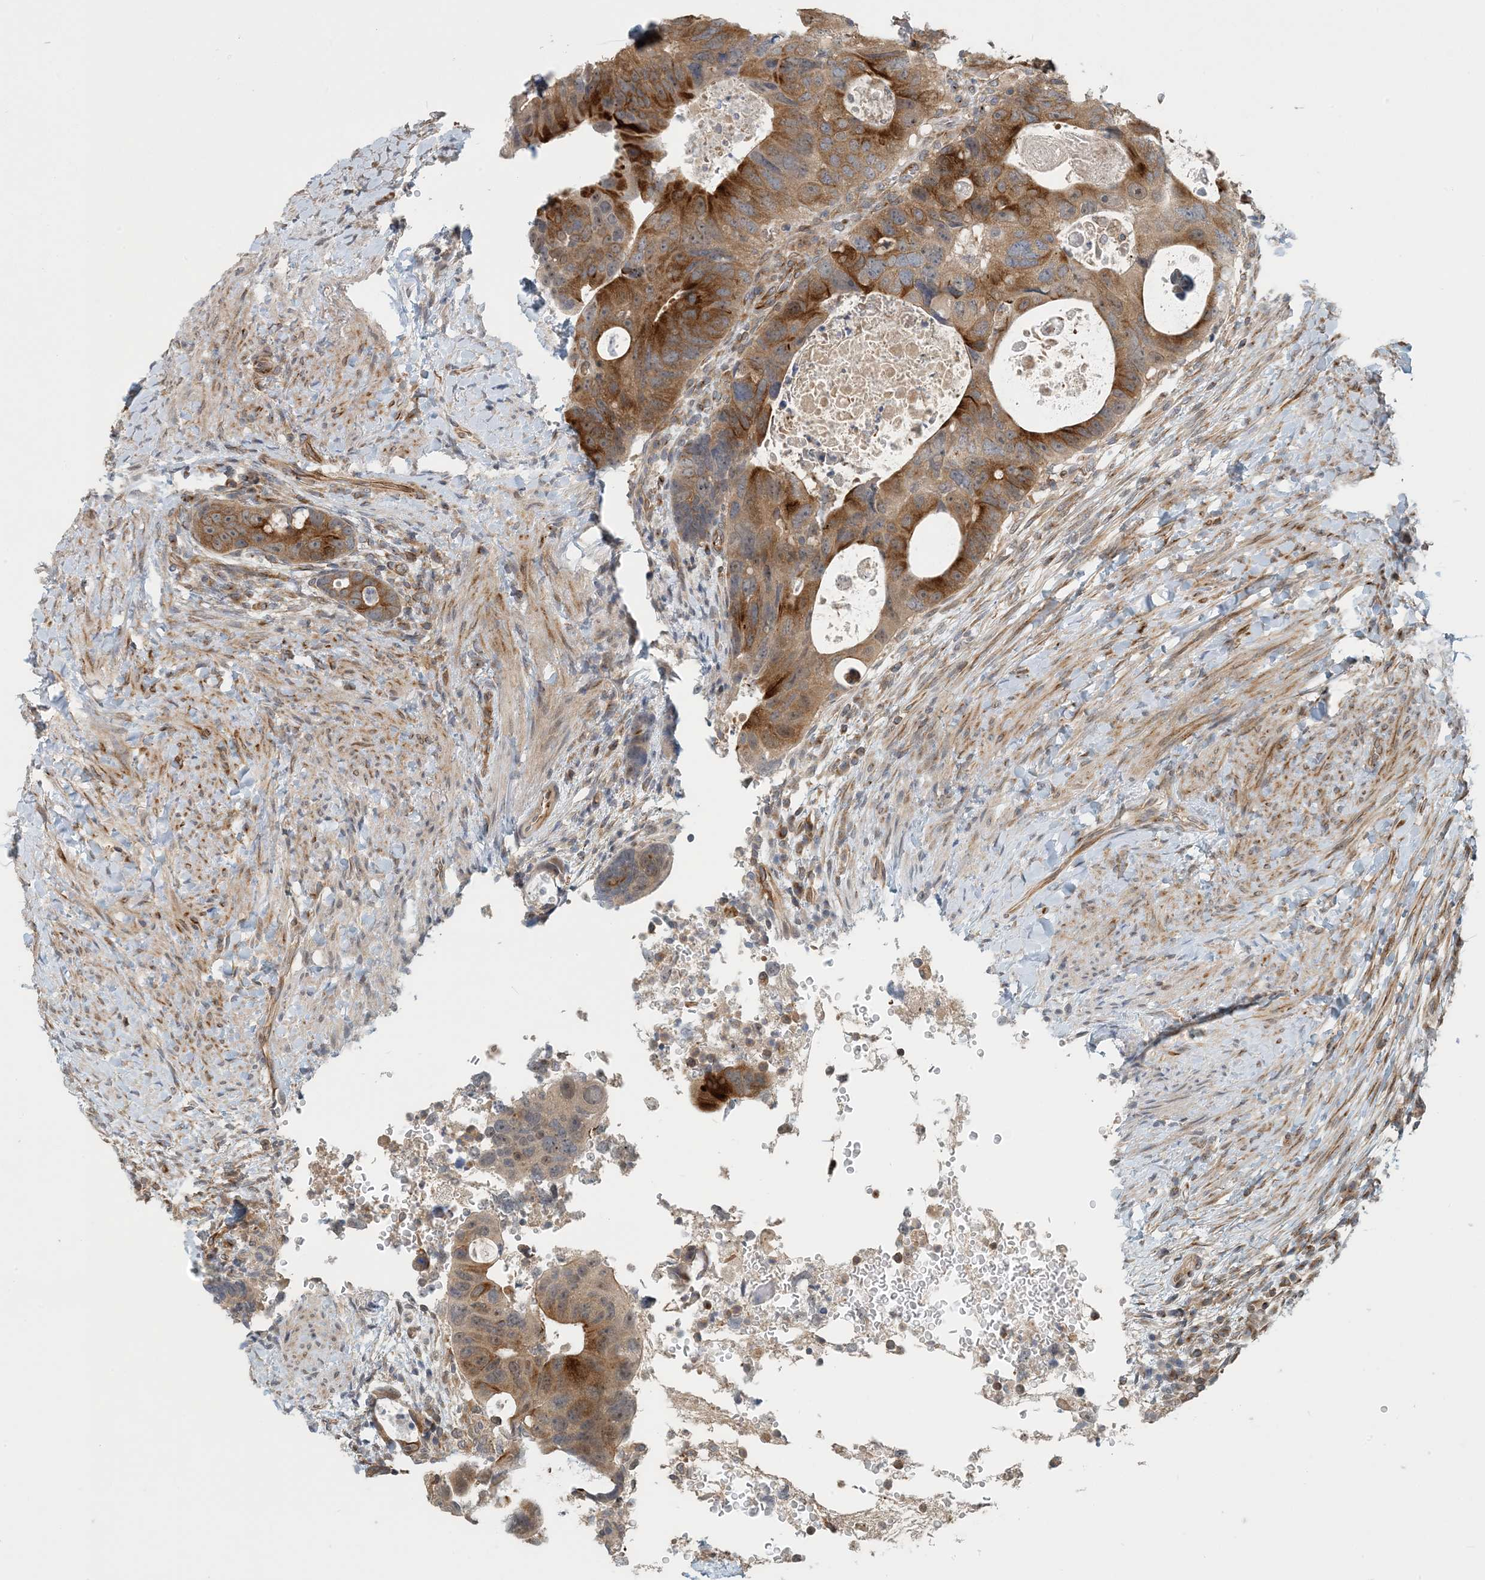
{"staining": {"intensity": "strong", "quantity": "25%-75%", "location": "cytoplasmic/membranous"}, "tissue": "colorectal cancer", "cell_type": "Tumor cells", "image_type": "cancer", "snomed": [{"axis": "morphology", "description": "Adenocarcinoma, NOS"}, {"axis": "topography", "description": "Rectum"}], "caption": "Immunohistochemical staining of adenocarcinoma (colorectal) reveals high levels of strong cytoplasmic/membranous protein expression in about 25%-75% of tumor cells.", "gene": "ZBTB3", "patient": {"sex": "male", "age": 59}}